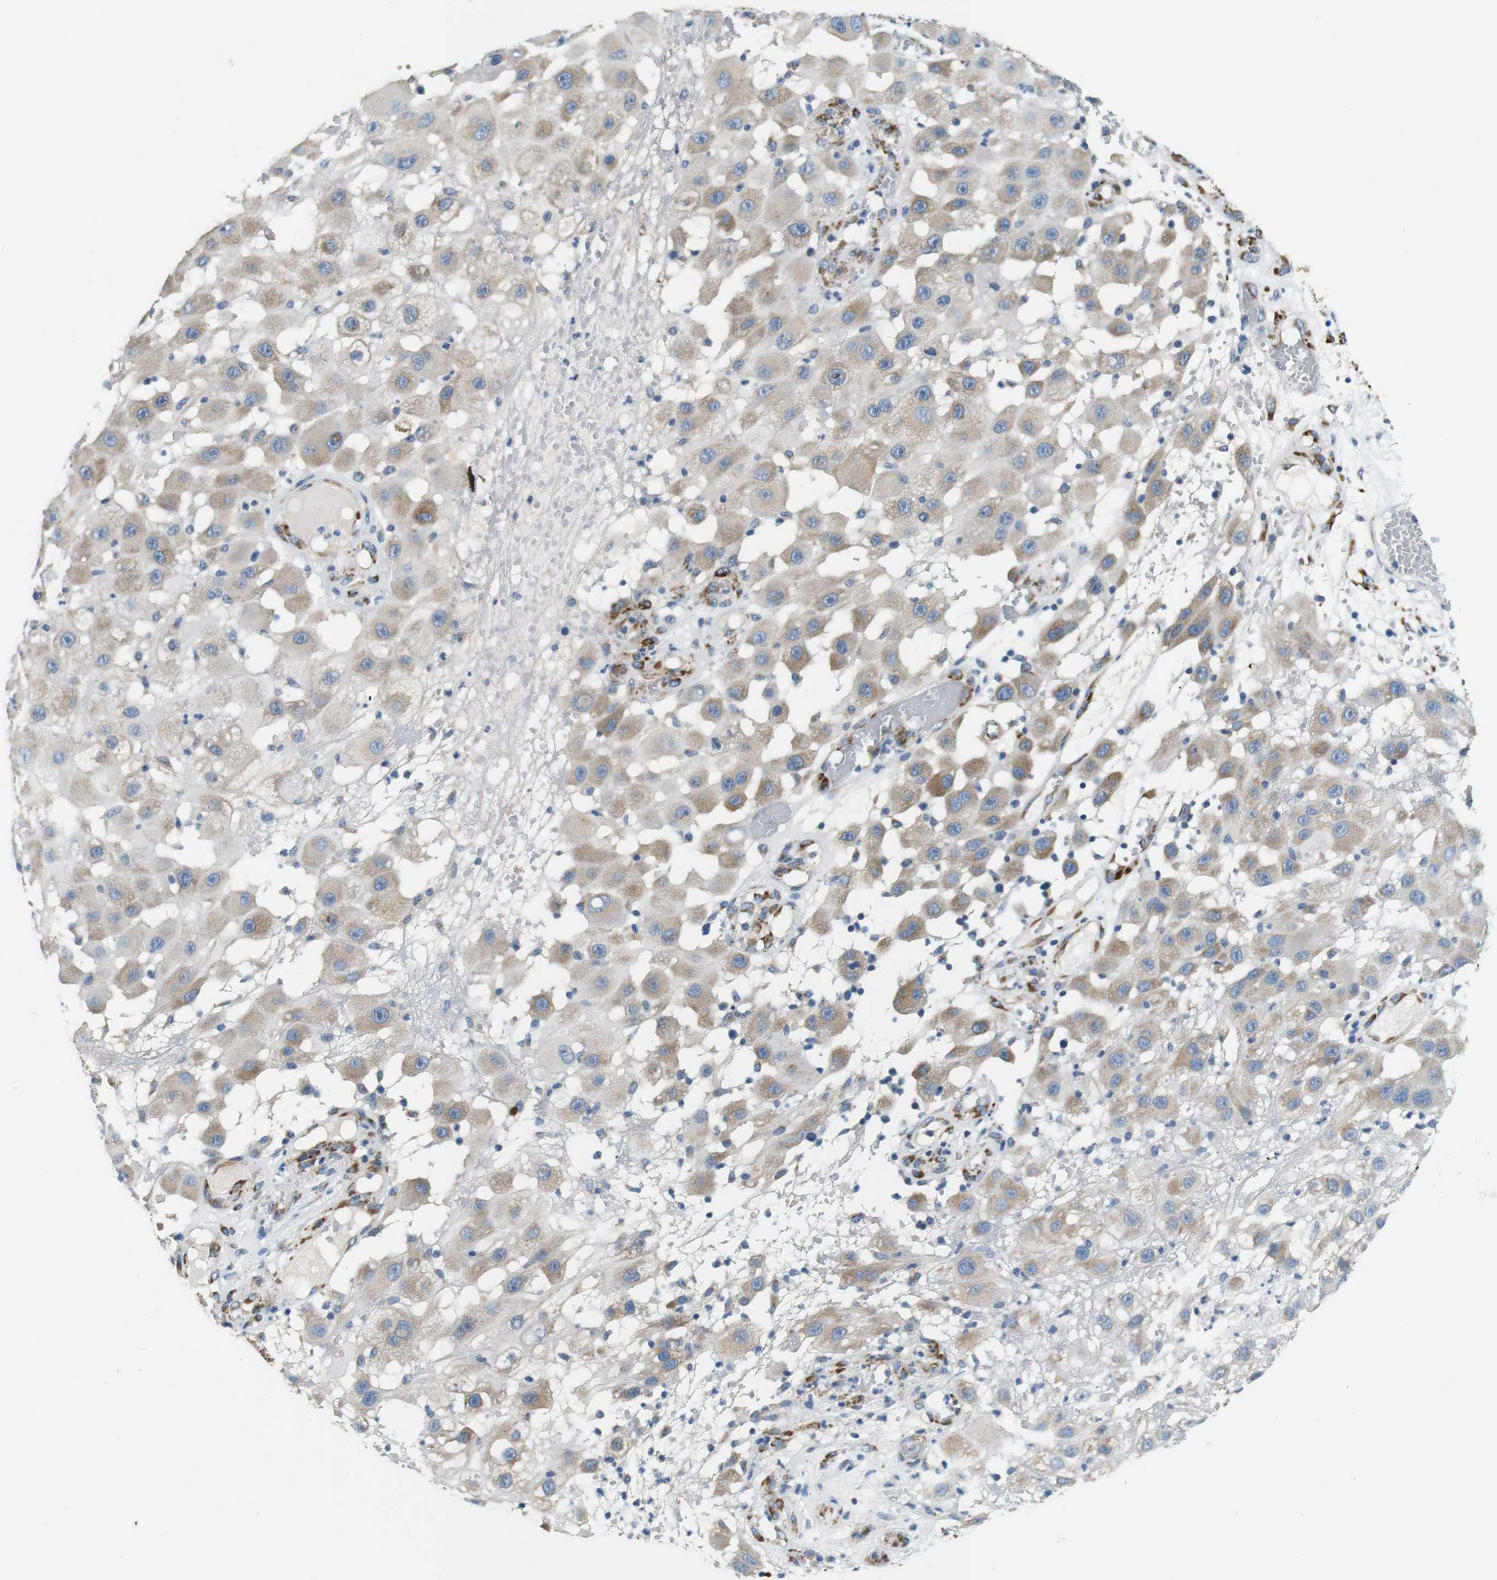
{"staining": {"intensity": "negative", "quantity": "none", "location": "none"}, "tissue": "melanoma", "cell_type": "Tumor cells", "image_type": "cancer", "snomed": [{"axis": "morphology", "description": "Malignant melanoma, NOS"}, {"axis": "topography", "description": "Skin"}], "caption": "Immunohistochemical staining of human melanoma displays no significant expression in tumor cells.", "gene": "UNC5CL", "patient": {"sex": "female", "age": 81}}